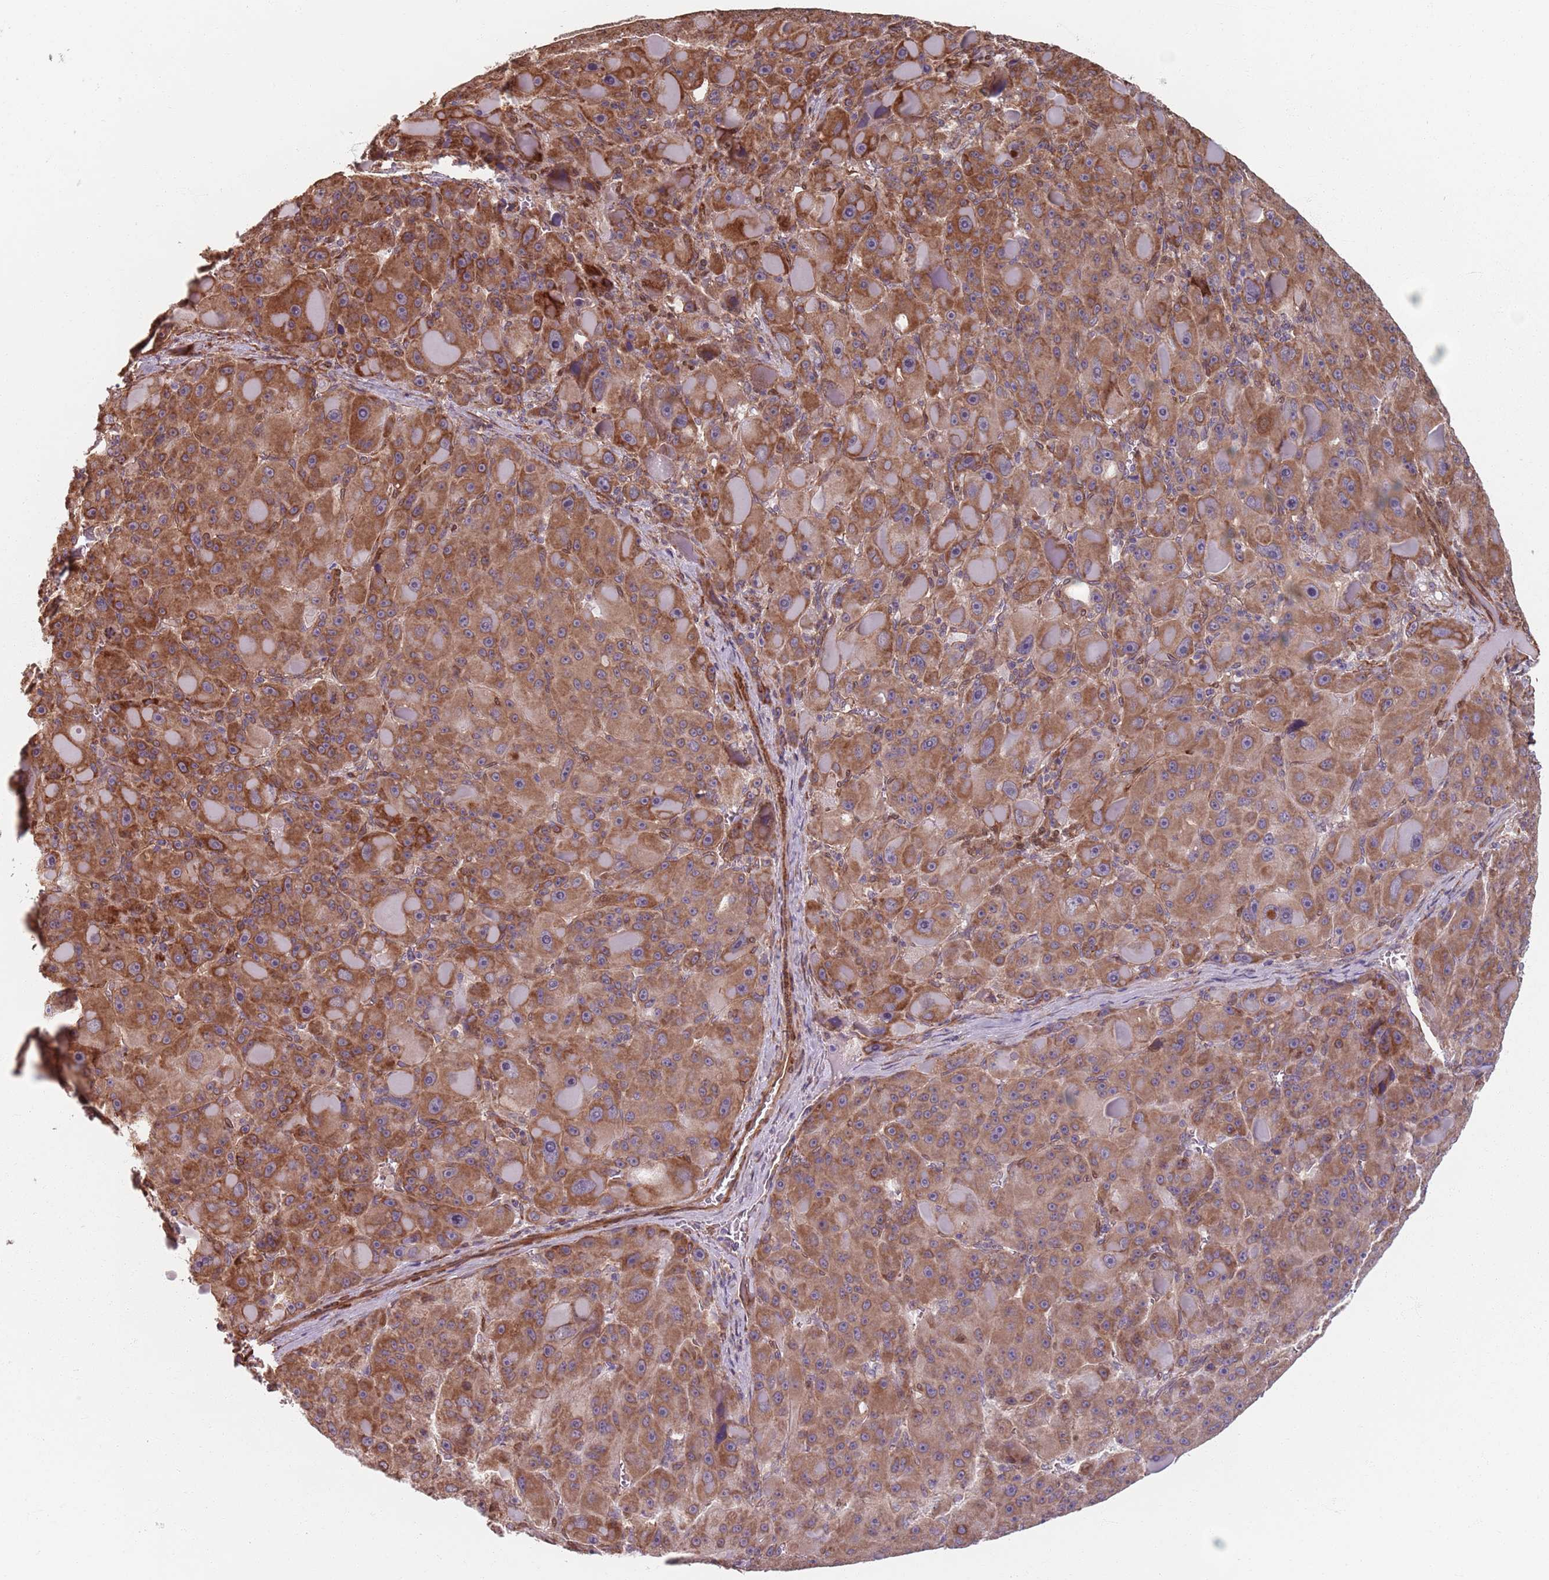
{"staining": {"intensity": "strong", "quantity": ">75%", "location": "cytoplasmic/membranous"}, "tissue": "liver cancer", "cell_type": "Tumor cells", "image_type": "cancer", "snomed": [{"axis": "morphology", "description": "Carcinoma, Hepatocellular, NOS"}, {"axis": "topography", "description": "Liver"}], "caption": "Liver hepatocellular carcinoma stained for a protein displays strong cytoplasmic/membranous positivity in tumor cells.", "gene": "NOTCH3", "patient": {"sex": "male", "age": 76}}